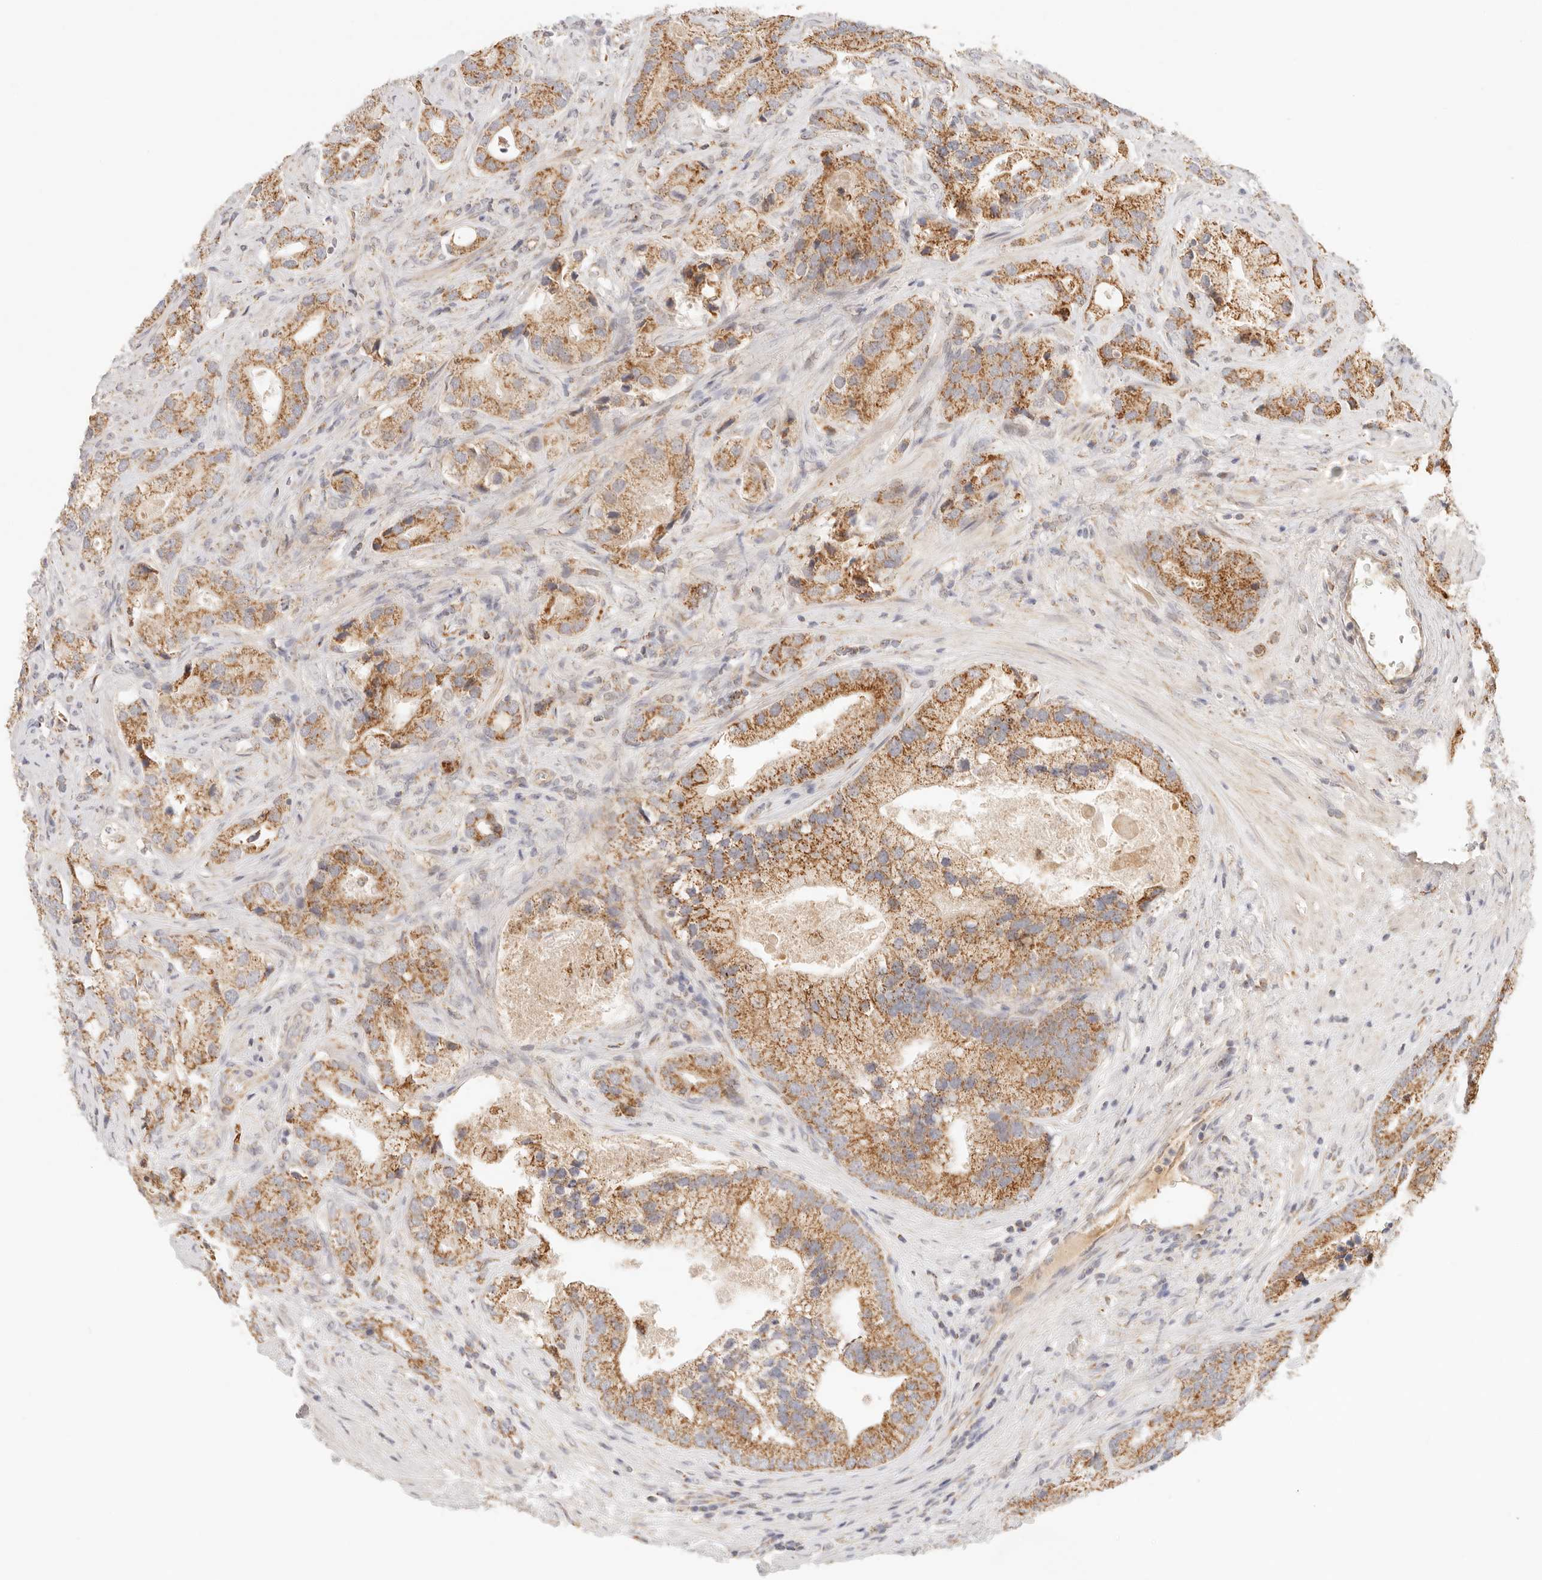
{"staining": {"intensity": "moderate", "quantity": ">75%", "location": "cytoplasmic/membranous"}, "tissue": "prostate cancer", "cell_type": "Tumor cells", "image_type": "cancer", "snomed": [{"axis": "morphology", "description": "Adenocarcinoma, High grade"}, {"axis": "topography", "description": "Prostate"}], "caption": "IHC of prostate high-grade adenocarcinoma exhibits medium levels of moderate cytoplasmic/membranous staining in about >75% of tumor cells.", "gene": "COA6", "patient": {"sex": "male", "age": 70}}